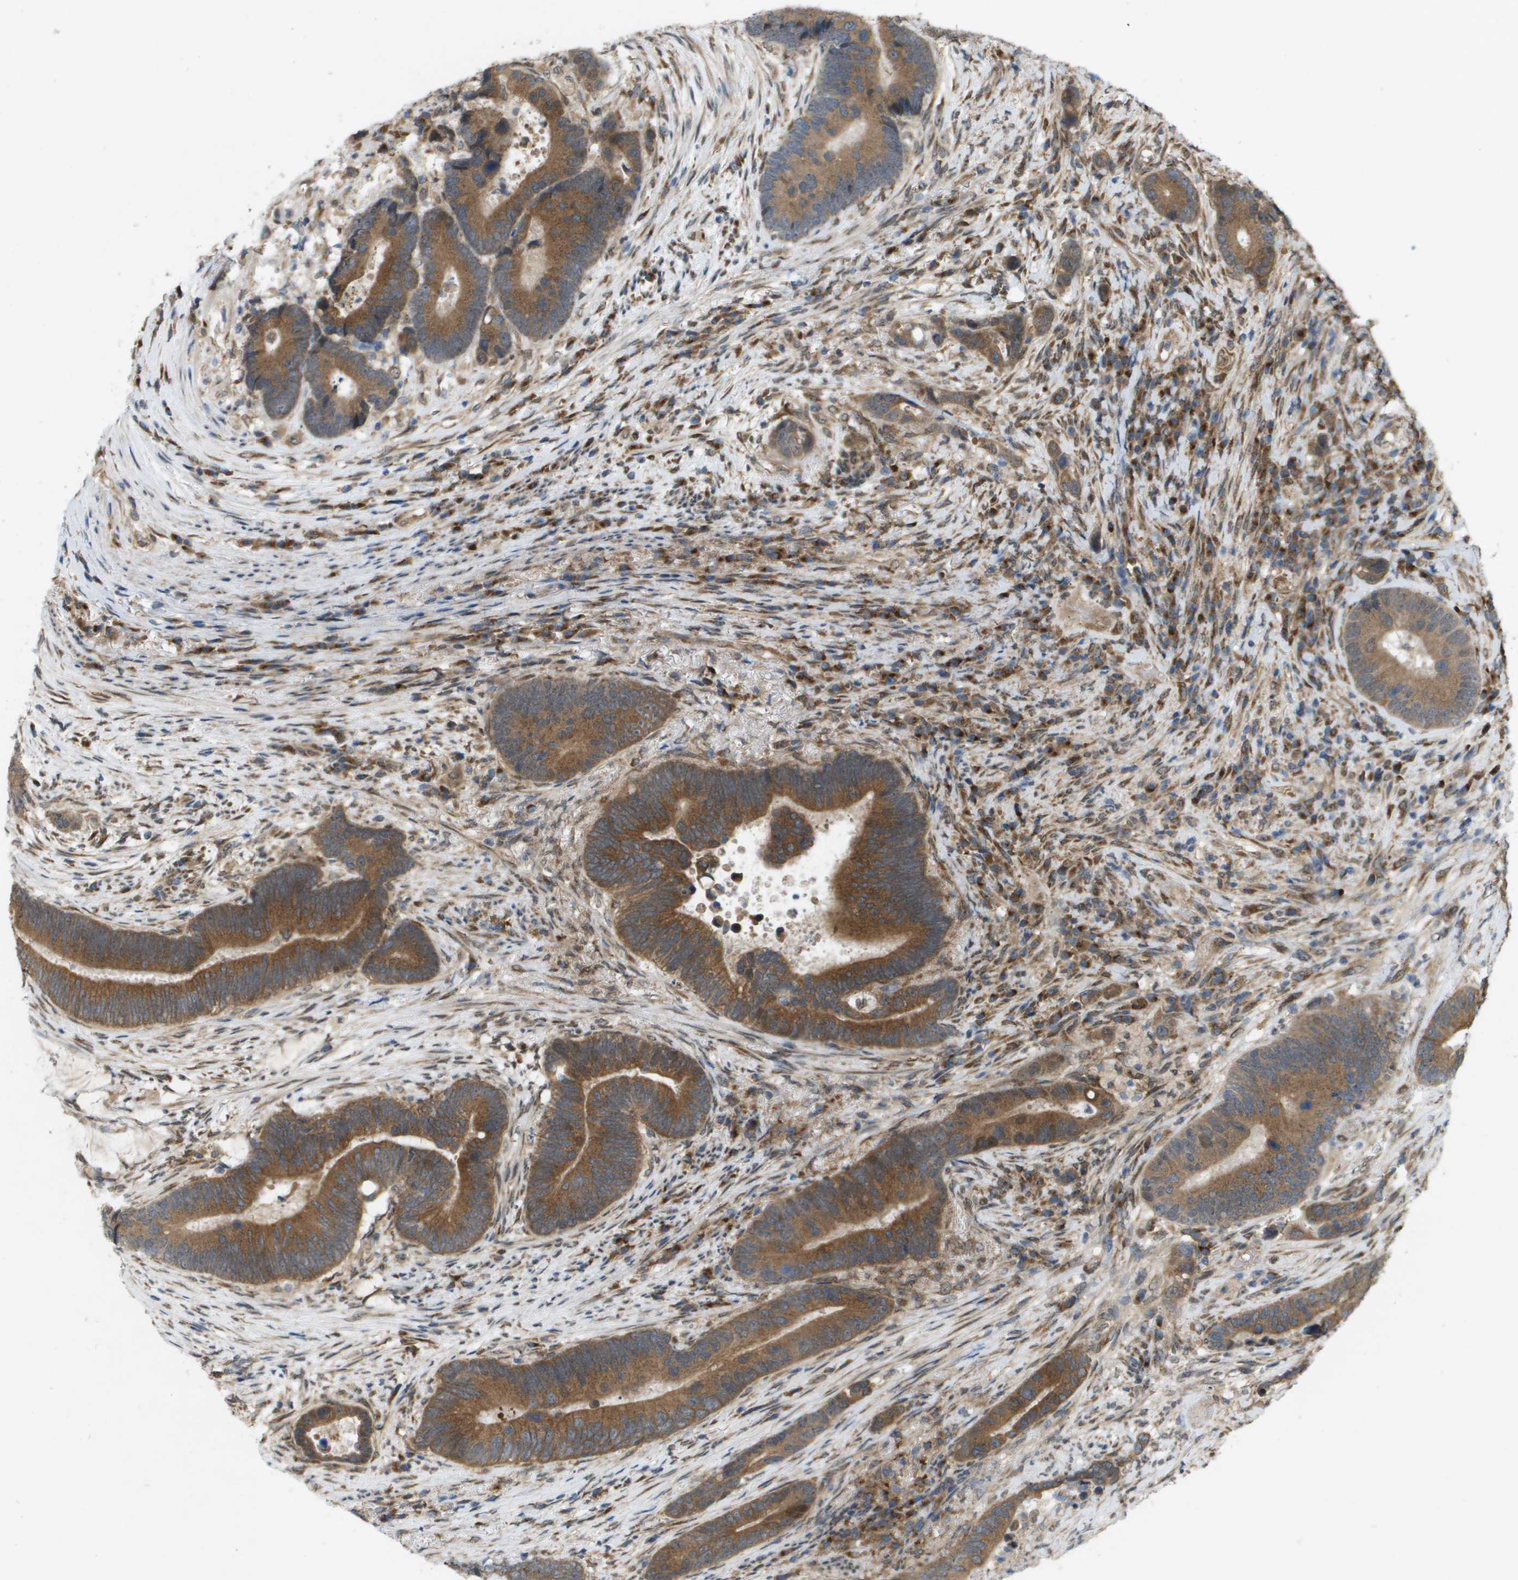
{"staining": {"intensity": "moderate", "quantity": ">75%", "location": "cytoplasmic/membranous"}, "tissue": "colorectal cancer", "cell_type": "Tumor cells", "image_type": "cancer", "snomed": [{"axis": "morphology", "description": "Adenocarcinoma, NOS"}, {"axis": "topography", "description": "Rectum"}], "caption": "Colorectal adenocarcinoma stained with a protein marker reveals moderate staining in tumor cells.", "gene": "IFNLR1", "patient": {"sex": "female", "age": 89}}